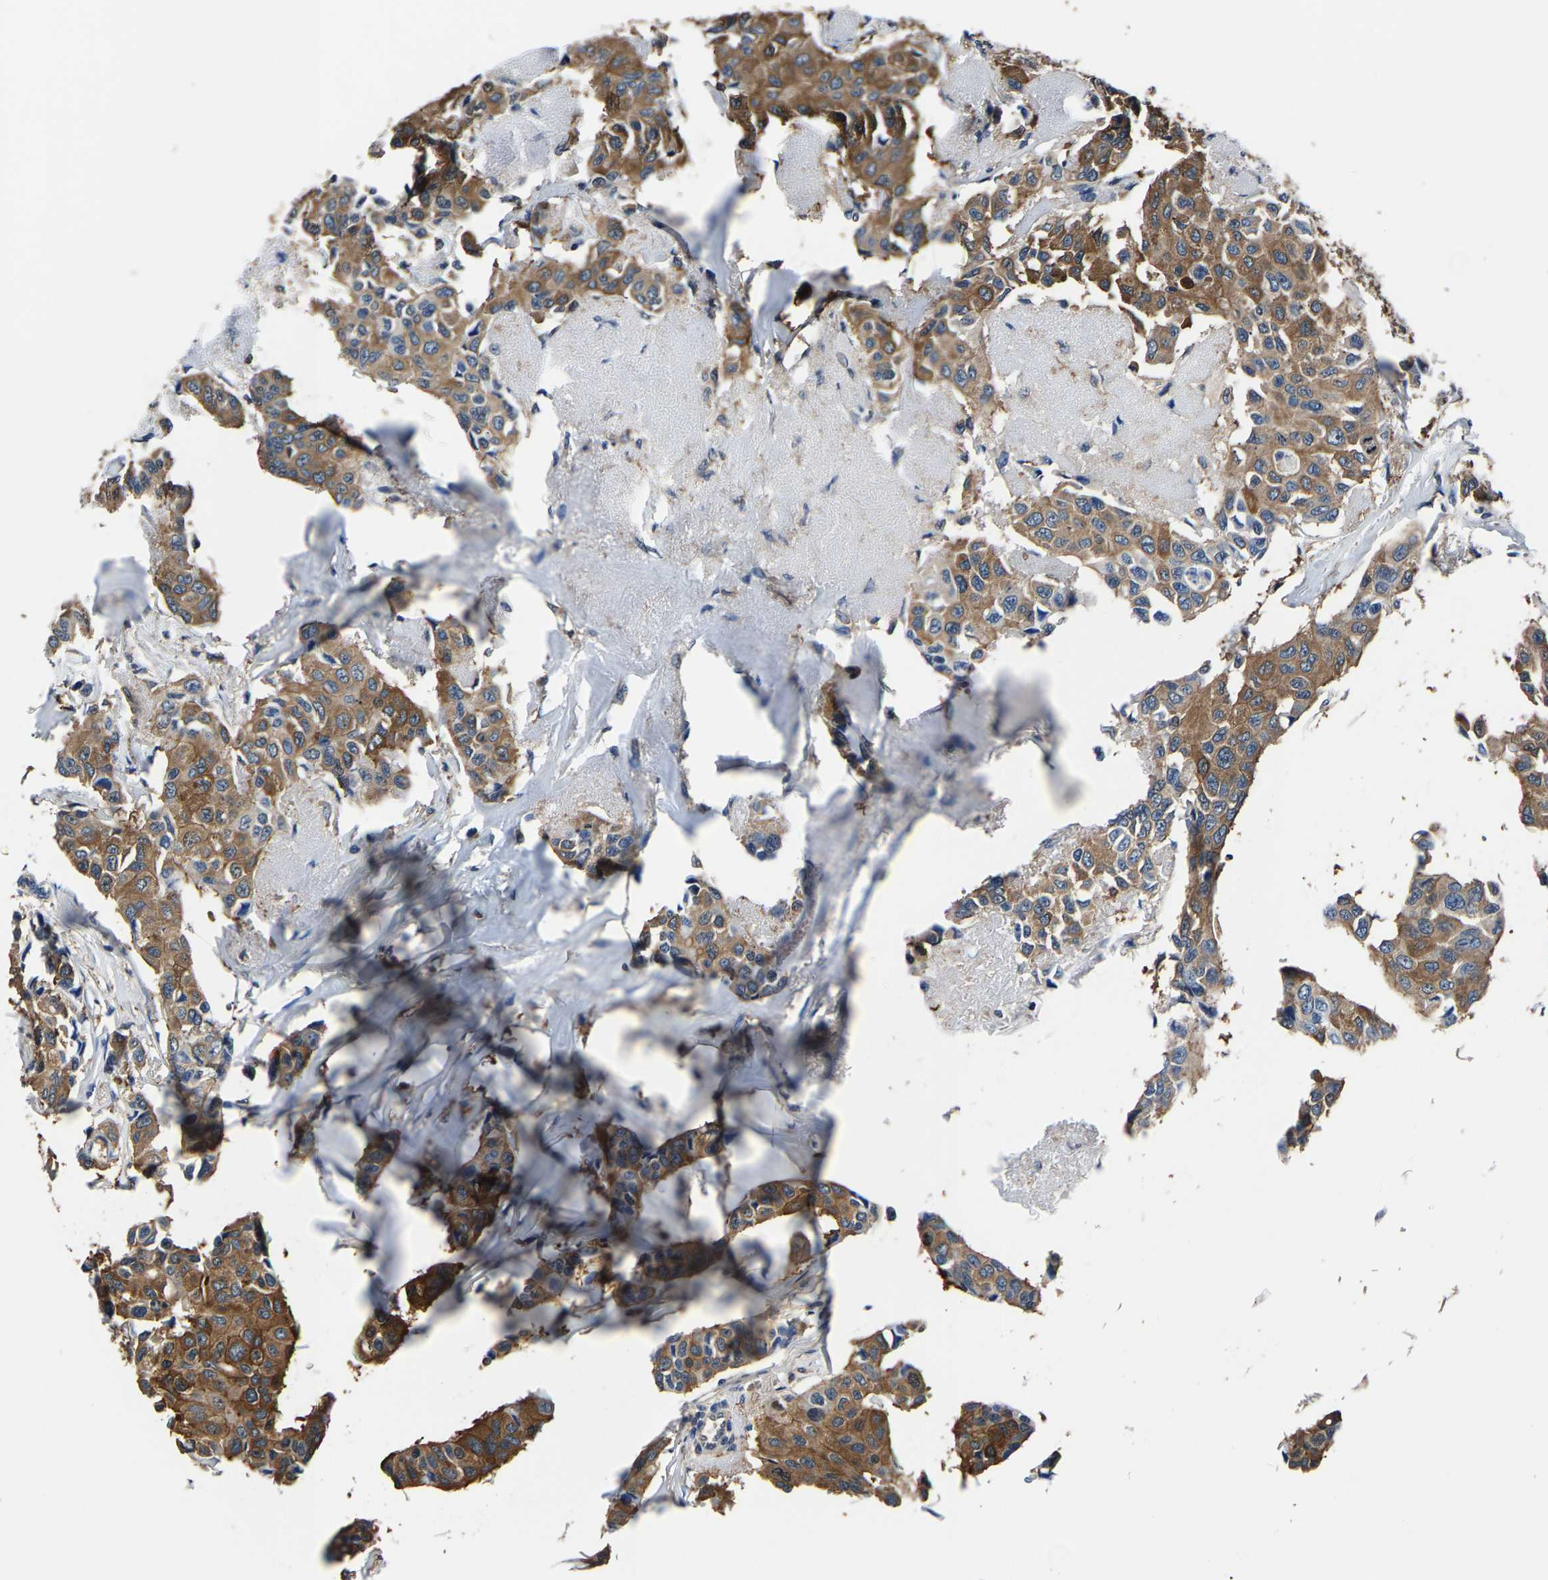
{"staining": {"intensity": "moderate", "quantity": ">75%", "location": "cytoplasmic/membranous"}, "tissue": "breast cancer", "cell_type": "Tumor cells", "image_type": "cancer", "snomed": [{"axis": "morphology", "description": "Duct carcinoma"}, {"axis": "topography", "description": "Breast"}], "caption": "DAB (3,3'-diaminobenzidine) immunohistochemical staining of breast infiltrating ductal carcinoma demonstrates moderate cytoplasmic/membranous protein expression in approximately >75% of tumor cells.", "gene": "ALDOB", "patient": {"sex": "female", "age": 80}}